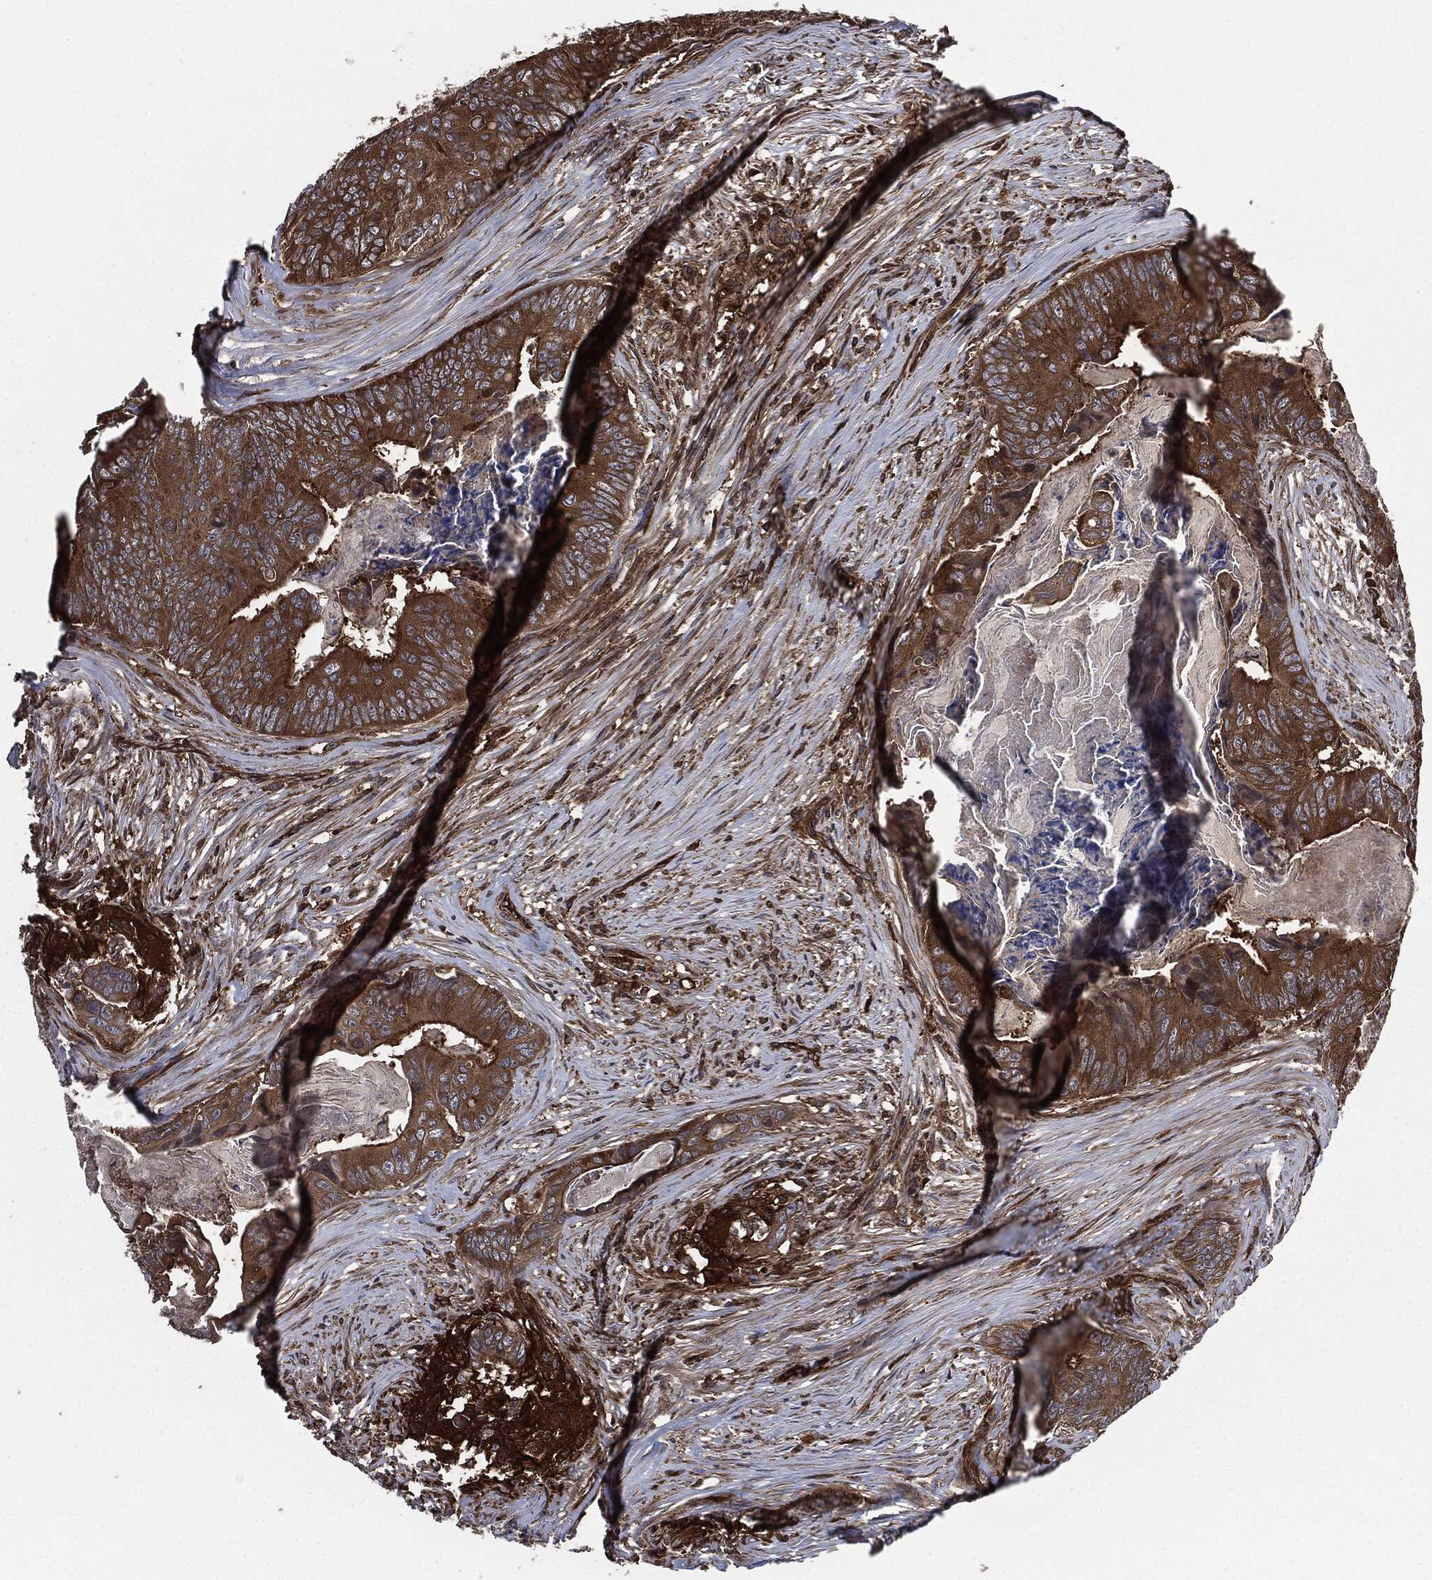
{"staining": {"intensity": "strong", "quantity": ">75%", "location": "cytoplasmic/membranous"}, "tissue": "colorectal cancer", "cell_type": "Tumor cells", "image_type": "cancer", "snomed": [{"axis": "morphology", "description": "Adenocarcinoma, NOS"}, {"axis": "topography", "description": "Colon"}], "caption": "Immunohistochemical staining of human adenocarcinoma (colorectal) demonstrates strong cytoplasmic/membranous protein expression in about >75% of tumor cells.", "gene": "RAP1GDS1", "patient": {"sex": "male", "age": 84}}